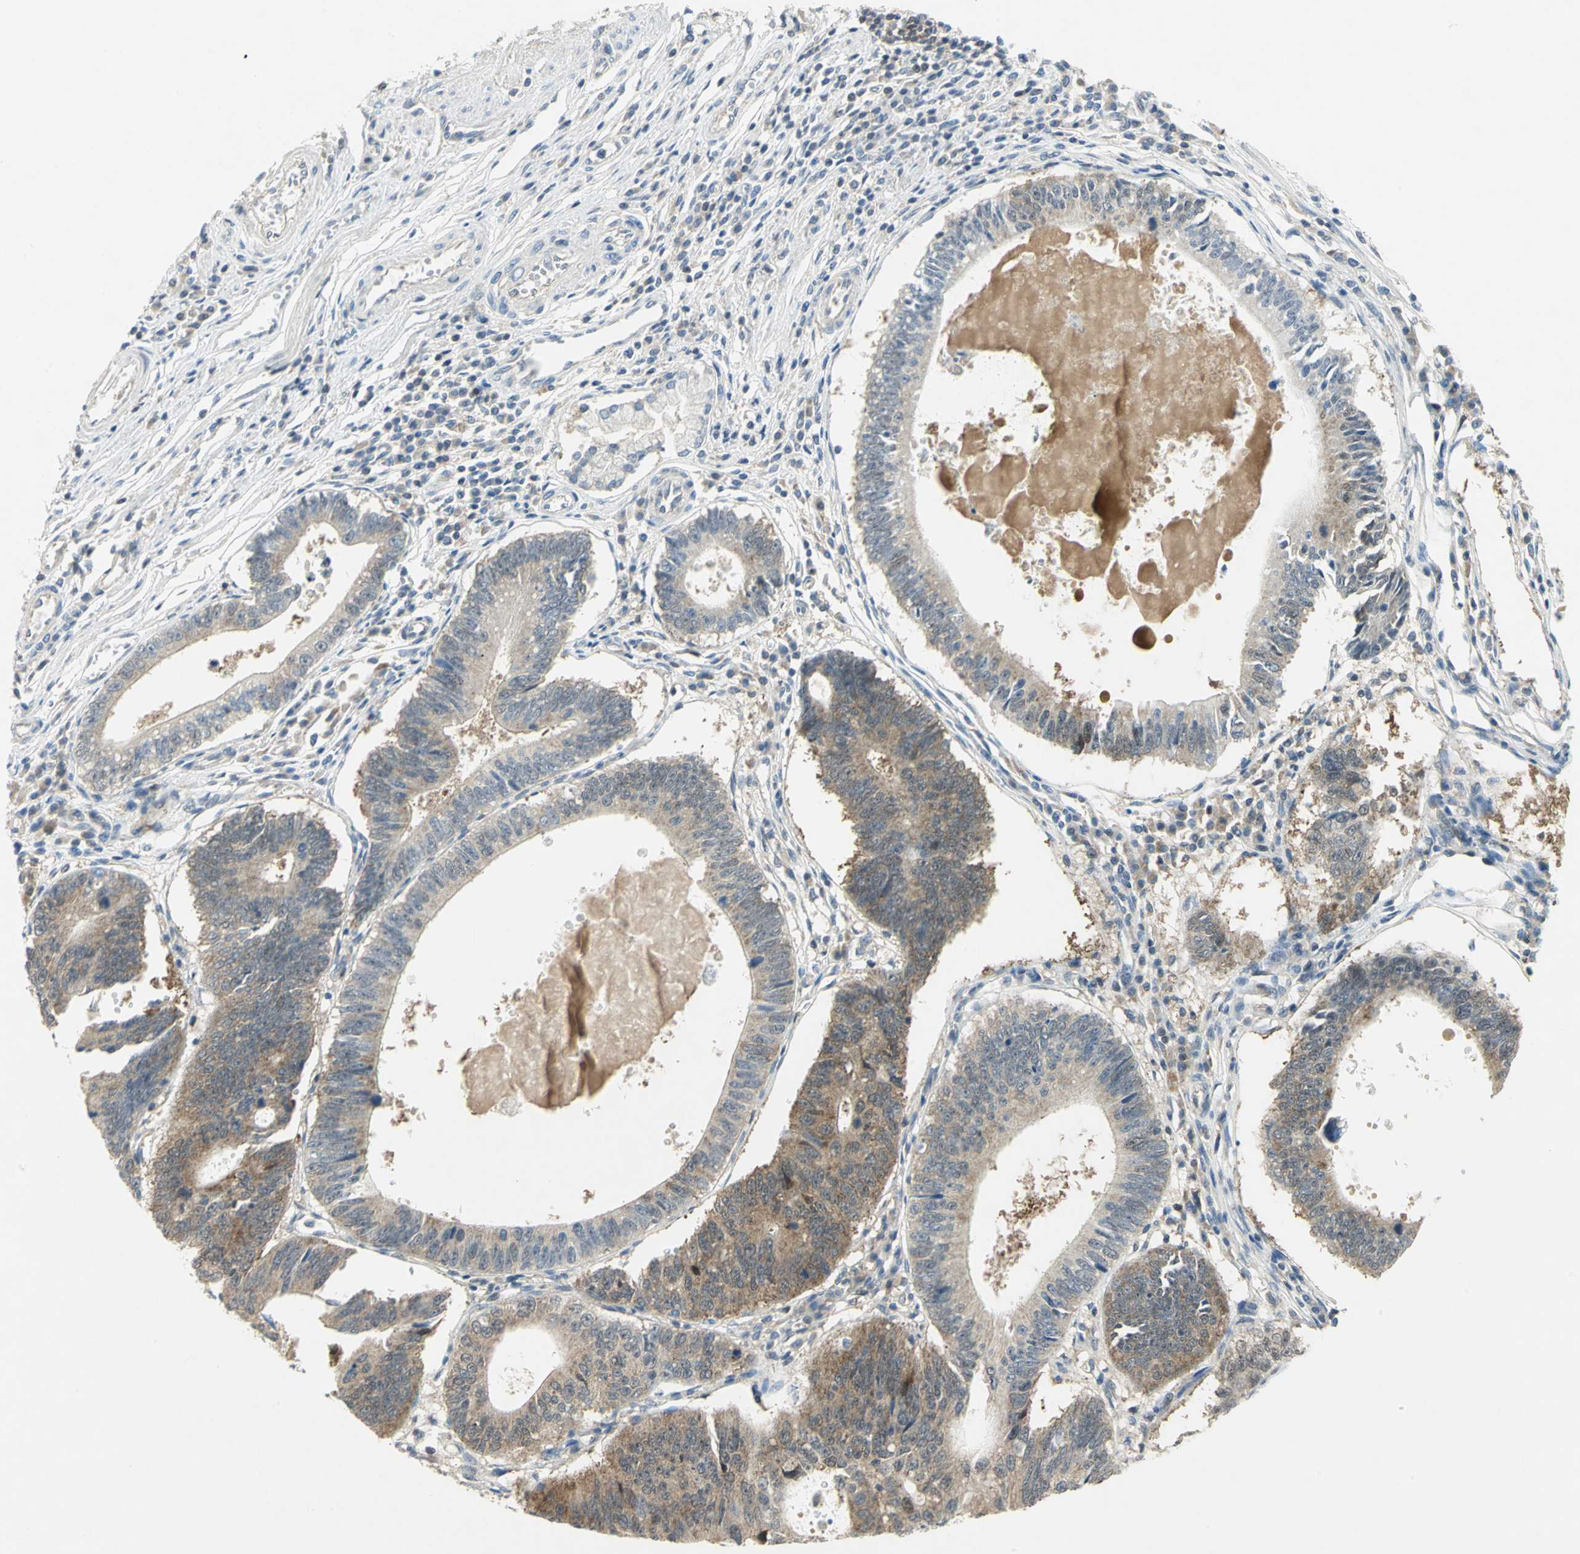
{"staining": {"intensity": "moderate", "quantity": "25%-75%", "location": "cytoplasmic/membranous"}, "tissue": "stomach cancer", "cell_type": "Tumor cells", "image_type": "cancer", "snomed": [{"axis": "morphology", "description": "Adenocarcinoma, NOS"}, {"axis": "topography", "description": "Stomach"}], "caption": "Human stomach adenocarcinoma stained with a brown dye exhibits moderate cytoplasmic/membranous positive positivity in about 25%-75% of tumor cells.", "gene": "PPIA", "patient": {"sex": "male", "age": 59}}